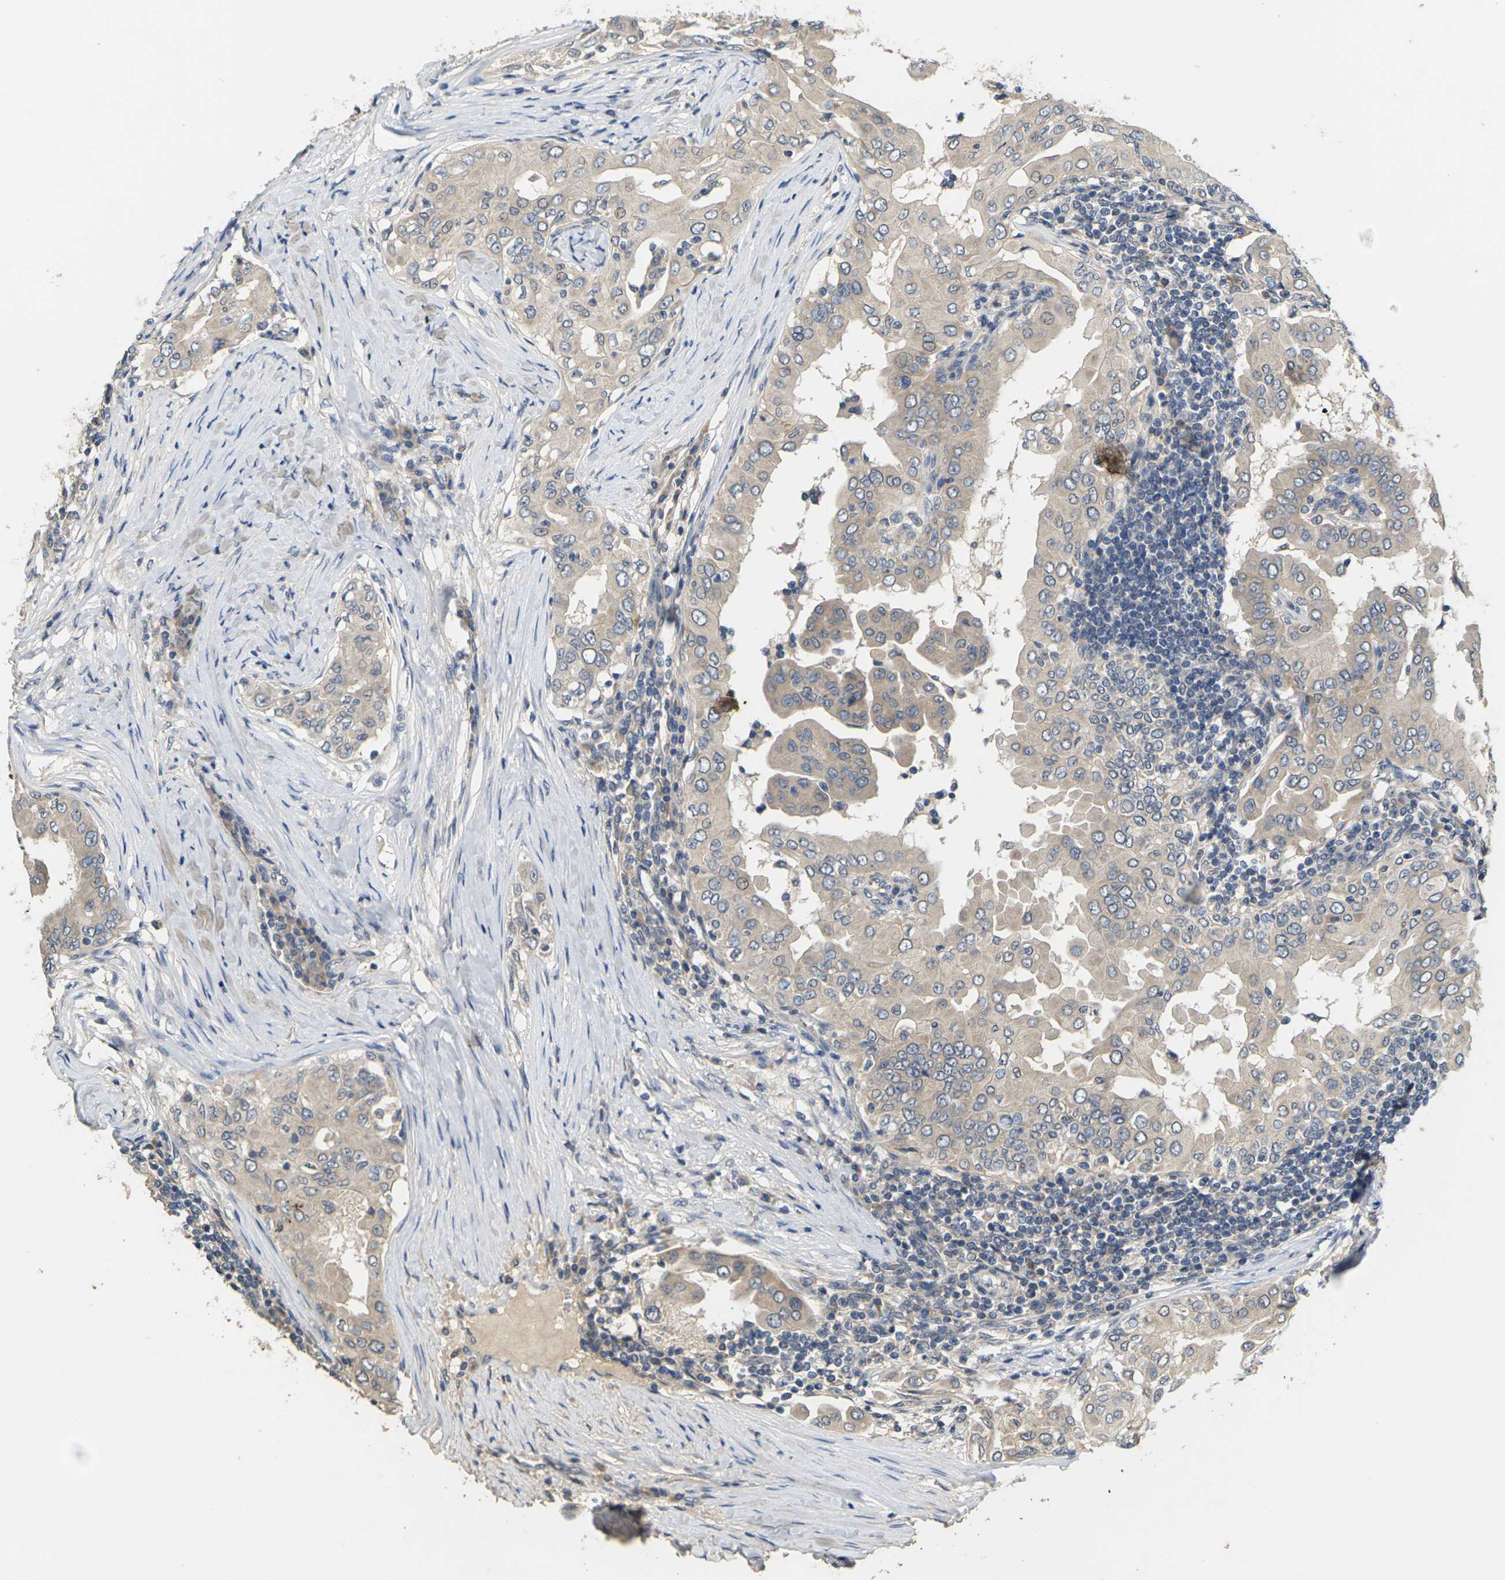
{"staining": {"intensity": "weak", "quantity": ">75%", "location": "cytoplasmic/membranous"}, "tissue": "thyroid cancer", "cell_type": "Tumor cells", "image_type": "cancer", "snomed": [{"axis": "morphology", "description": "Papillary adenocarcinoma, NOS"}, {"axis": "topography", "description": "Thyroid gland"}], "caption": "Thyroid papillary adenocarcinoma was stained to show a protein in brown. There is low levels of weak cytoplasmic/membranous expression in about >75% of tumor cells.", "gene": "SLC2A2", "patient": {"sex": "male", "age": 33}}